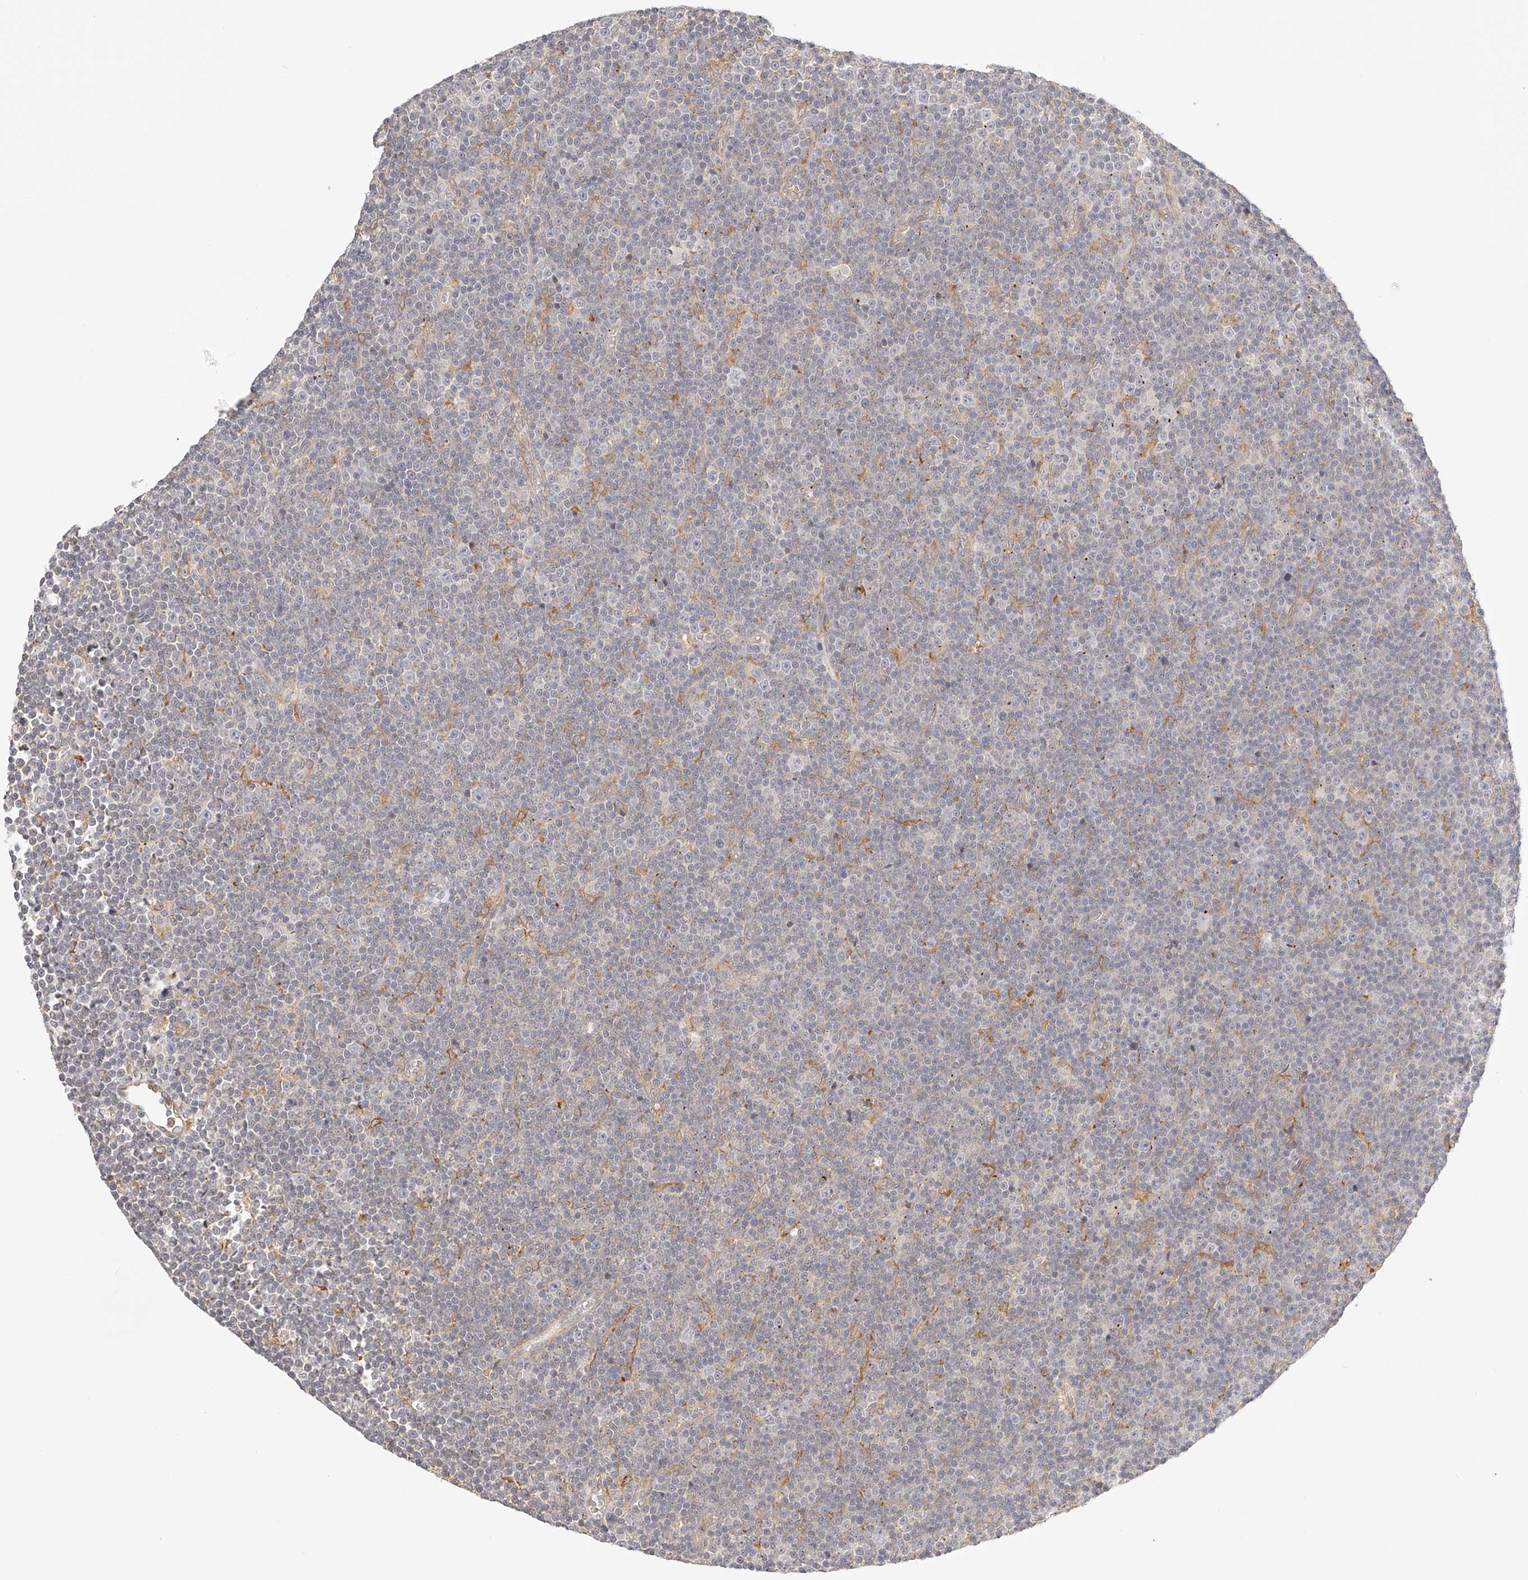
{"staining": {"intensity": "negative", "quantity": "none", "location": "none"}, "tissue": "lymphoma", "cell_type": "Tumor cells", "image_type": "cancer", "snomed": [{"axis": "morphology", "description": "Malignant lymphoma, non-Hodgkin's type, Low grade"}, {"axis": "topography", "description": "Lymph node"}], "caption": "DAB immunohistochemical staining of lymphoma demonstrates no significant positivity in tumor cells.", "gene": "SYNC", "patient": {"sex": "female", "age": 67}}